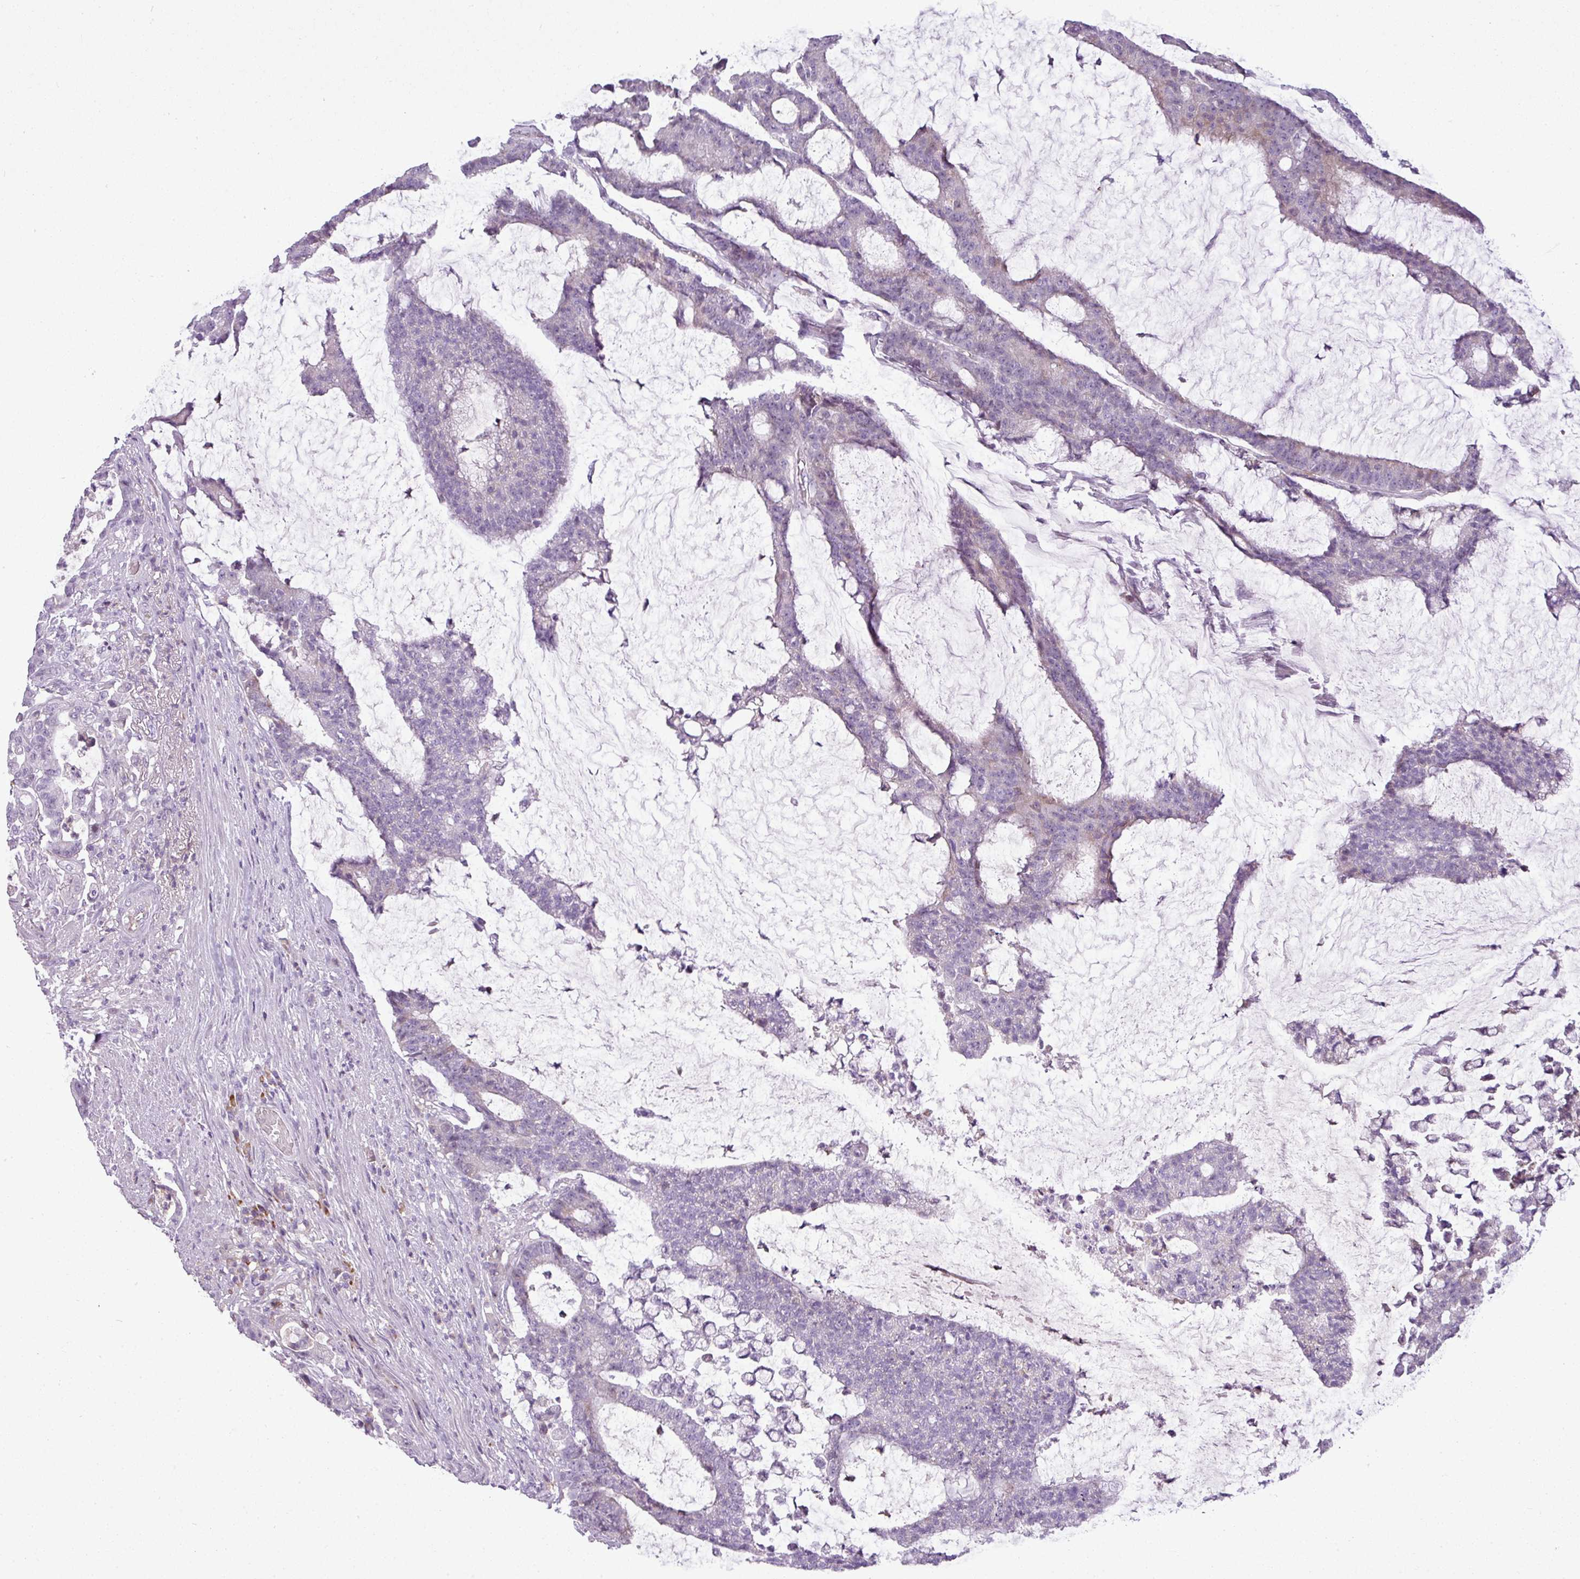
{"staining": {"intensity": "negative", "quantity": "none", "location": "none"}, "tissue": "colorectal cancer", "cell_type": "Tumor cells", "image_type": "cancer", "snomed": [{"axis": "morphology", "description": "Adenocarcinoma, NOS"}, {"axis": "topography", "description": "Colon"}], "caption": "Immunohistochemistry of human adenocarcinoma (colorectal) demonstrates no expression in tumor cells. (DAB (3,3'-diaminobenzidine) immunohistochemistry (IHC), high magnification).", "gene": "C4B", "patient": {"sex": "female", "age": 84}}